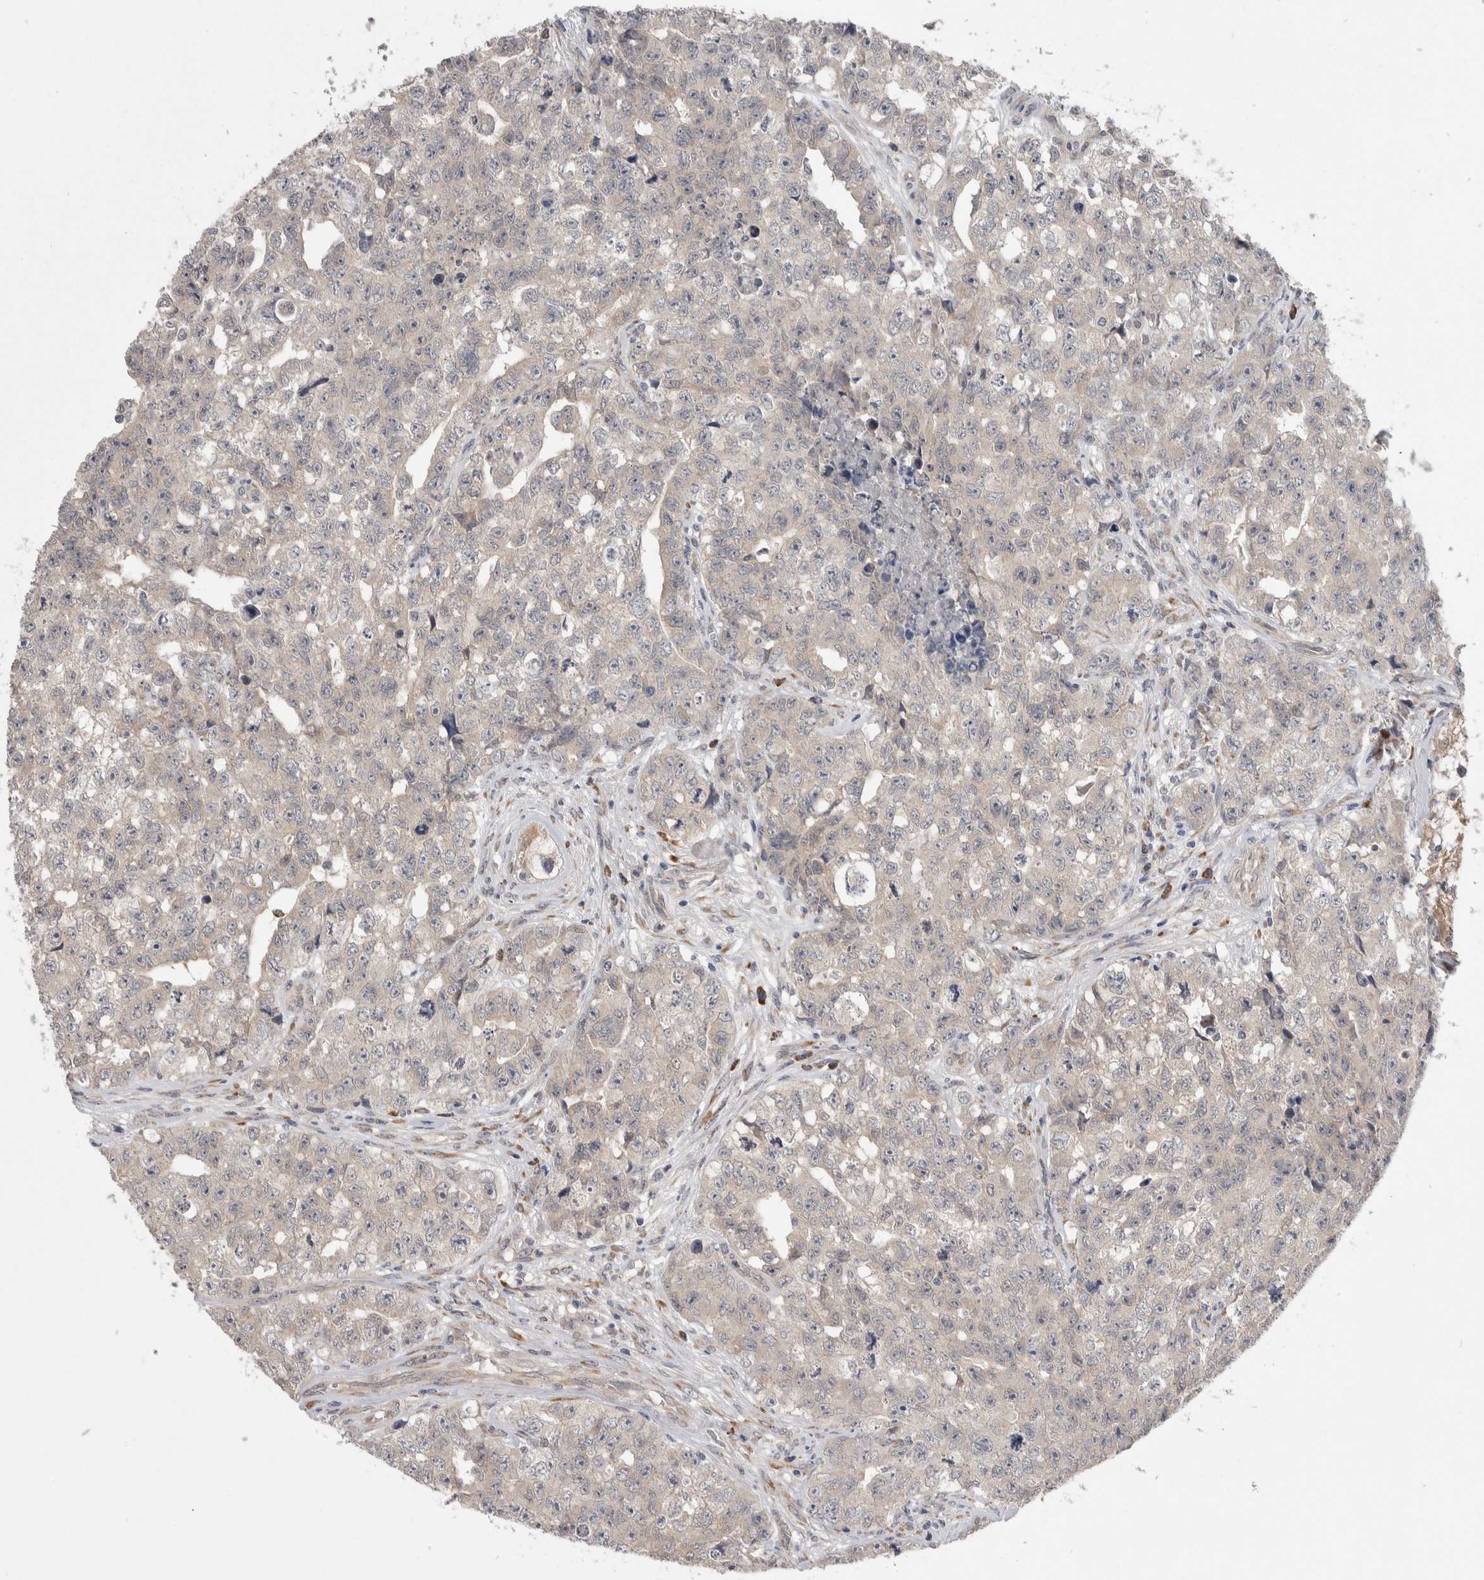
{"staining": {"intensity": "negative", "quantity": "none", "location": "none"}, "tissue": "testis cancer", "cell_type": "Tumor cells", "image_type": "cancer", "snomed": [{"axis": "morphology", "description": "Carcinoma, Embryonal, NOS"}, {"axis": "topography", "description": "Testis"}], "caption": "Embryonal carcinoma (testis) stained for a protein using immunohistochemistry (IHC) shows no staining tumor cells.", "gene": "CUL2", "patient": {"sex": "male", "age": 28}}